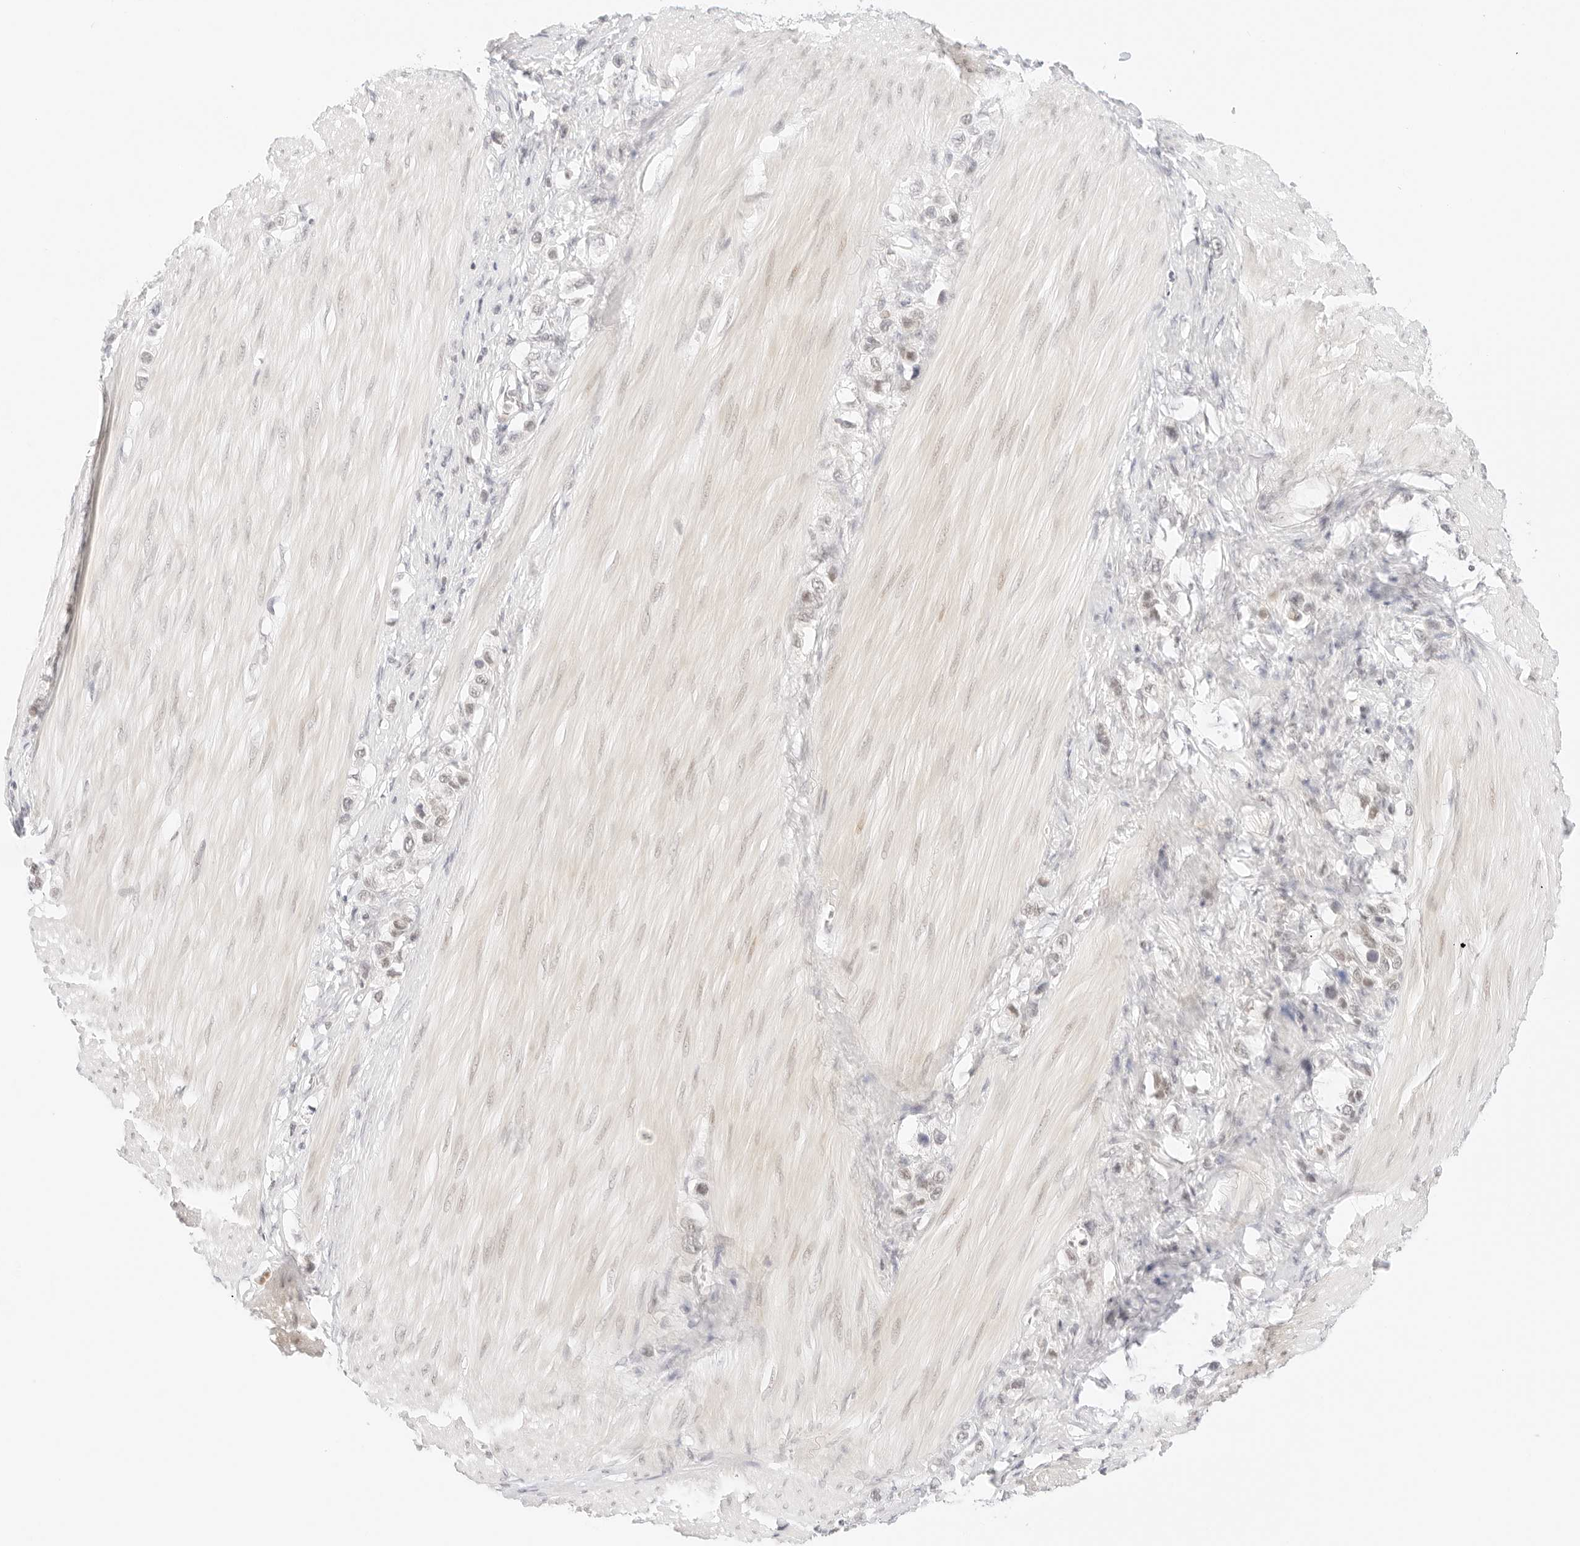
{"staining": {"intensity": "weak", "quantity": "<25%", "location": "nuclear"}, "tissue": "stomach cancer", "cell_type": "Tumor cells", "image_type": "cancer", "snomed": [{"axis": "morphology", "description": "Adenocarcinoma, NOS"}, {"axis": "topography", "description": "Stomach"}], "caption": "Stomach cancer stained for a protein using IHC reveals no expression tumor cells.", "gene": "POLR3C", "patient": {"sex": "female", "age": 65}}